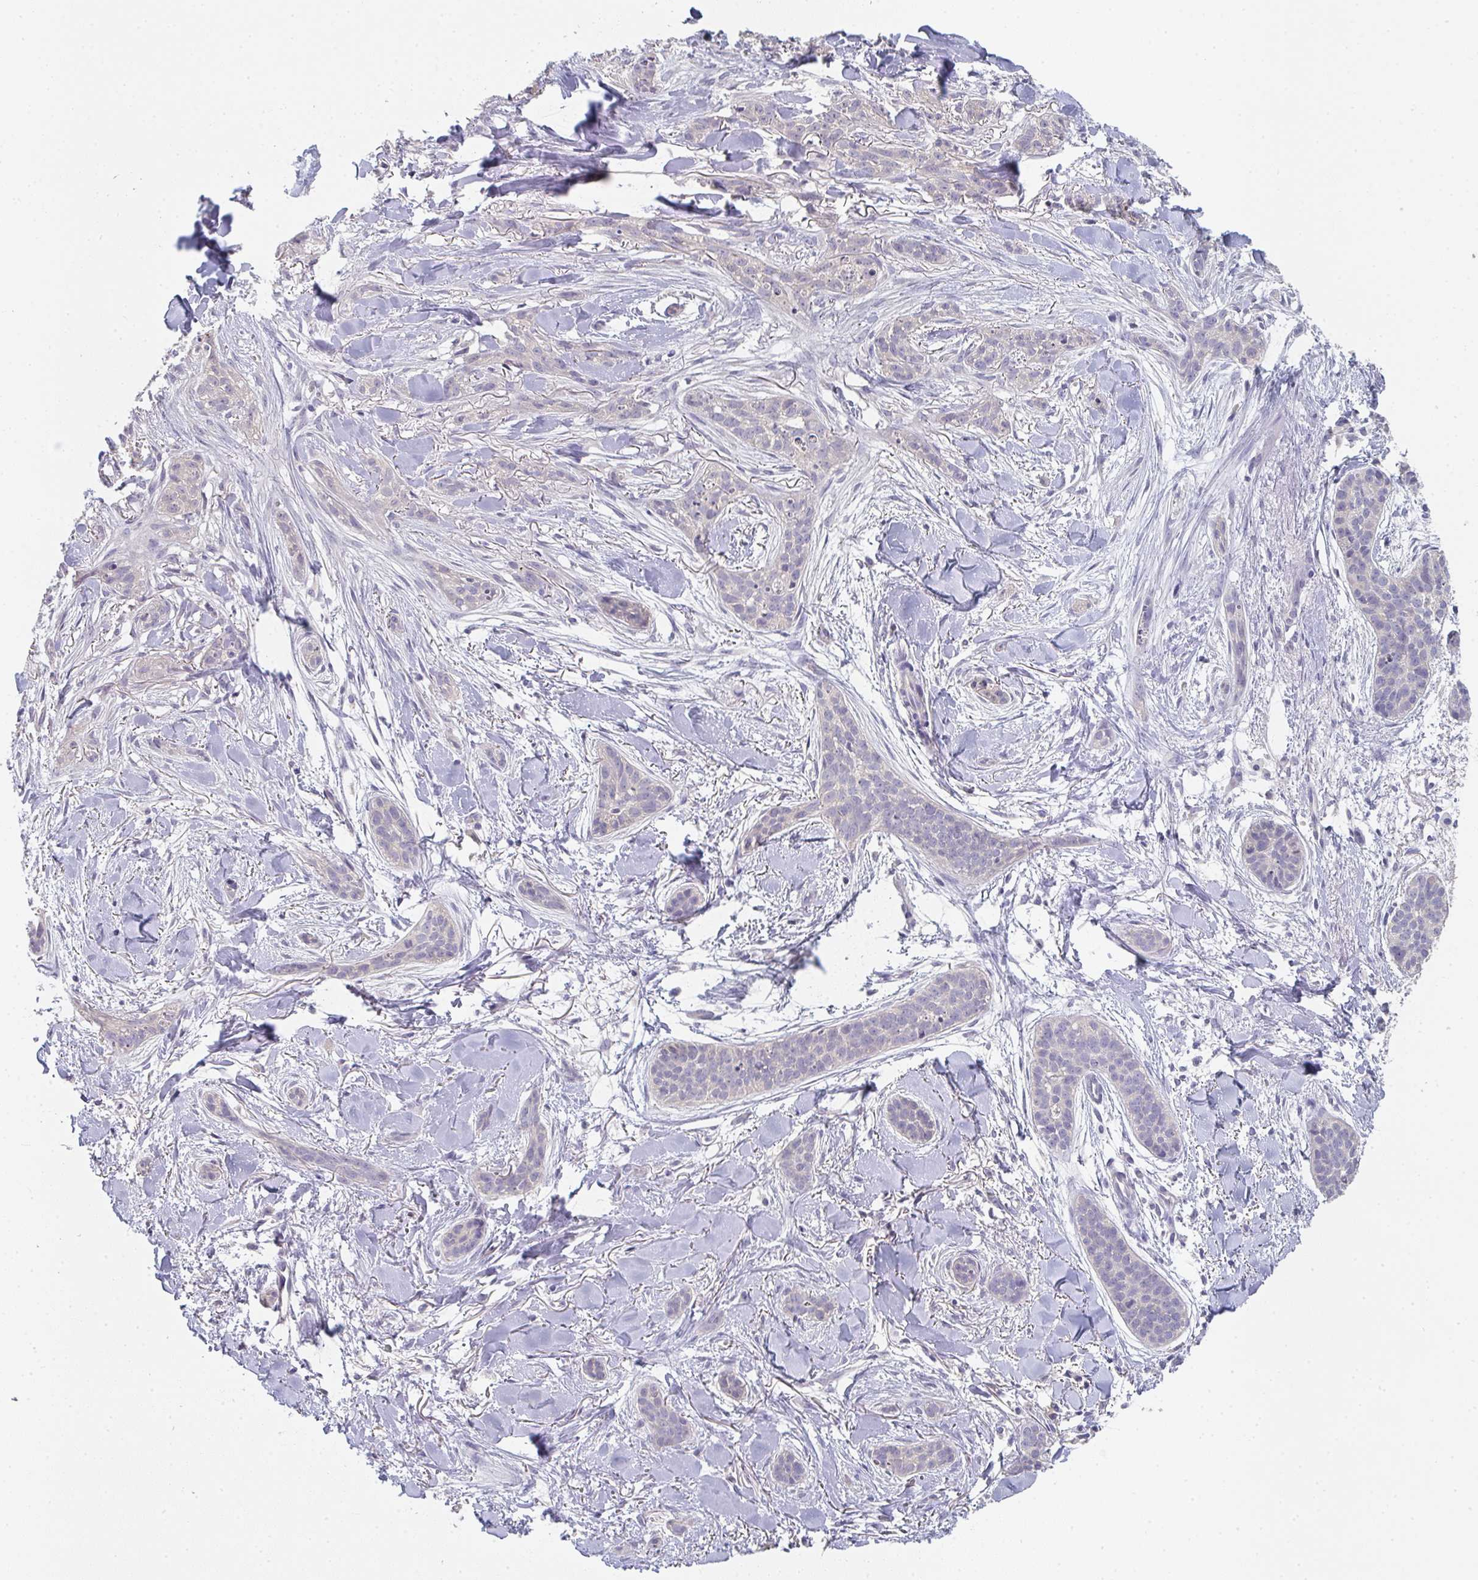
{"staining": {"intensity": "negative", "quantity": "none", "location": "none"}, "tissue": "skin cancer", "cell_type": "Tumor cells", "image_type": "cancer", "snomed": [{"axis": "morphology", "description": "Basal cell carcinoma"}, {"axis": "topography", "description": "Skin"}], "caption": "Tumor cells are negative for protein expression in human basal cell carcinoma (skin).", "gene": "CHMP5", "patient": {"sex": "male", "age": 52}}